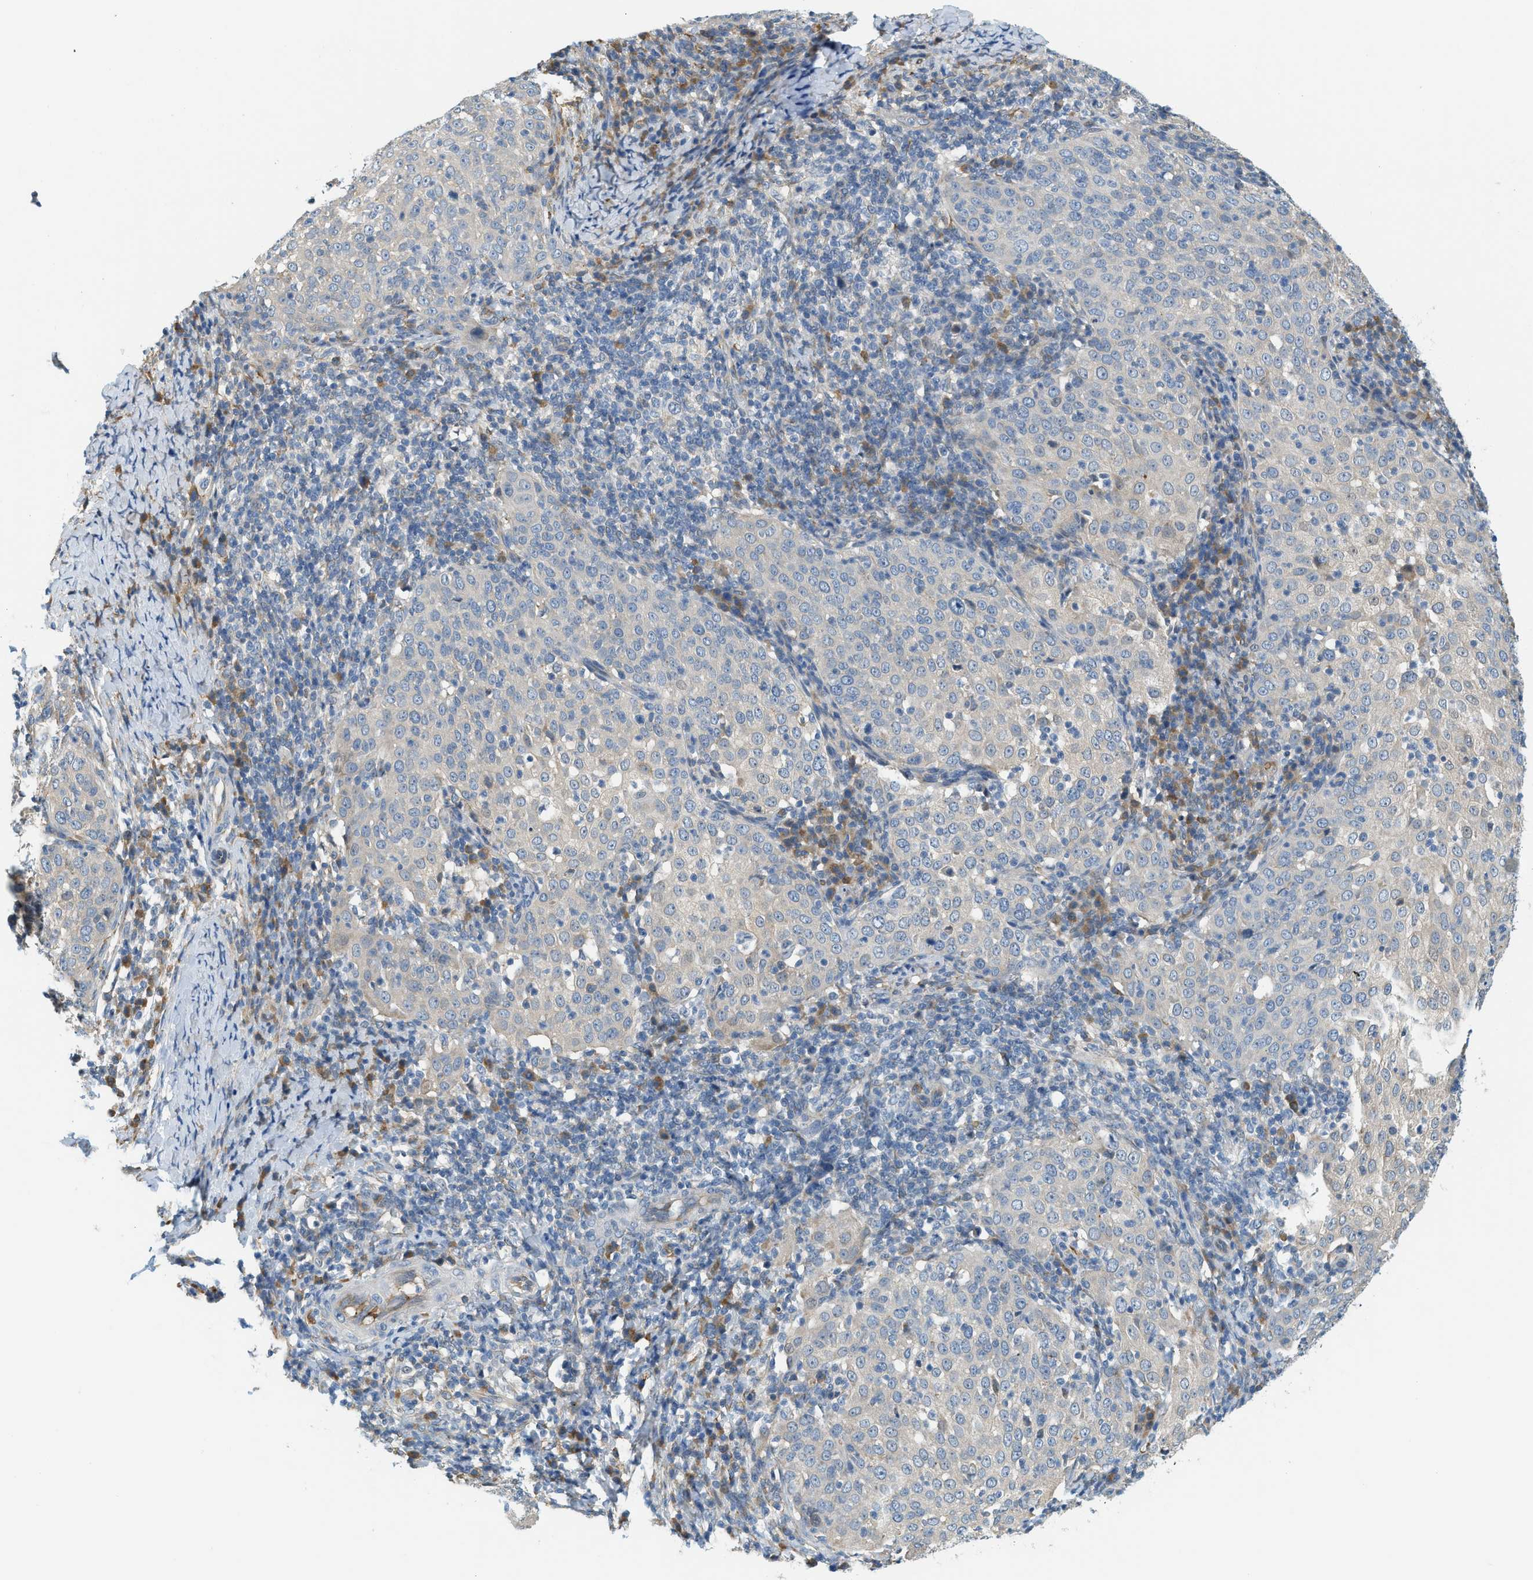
{"staining": {"intensity": "negative", "quantity": "none", "location": "none"}, "tissue": "cervical cancer", "cell_type": "Tumor cells", "image_type": "cancer", "snomed": [{"axis": "morphology", "description": "Squamous cell carcinoma, NOS"}, {"axis": "topography", "description": "Cervix"}], "caption": "A high-resolution histopathology image shows immunohistochemistry staining of cervical cancer (squamous cell carcinoma), which reveals no significant expression in tumor cells. The staining was performed using DAB to visualize the protein expression in brown, while the nuclei were stained in blue with hematoxylin (Magnification: 20x).", "gene": "CYTH2", "patient": {"sex": "female", "age": 51}}